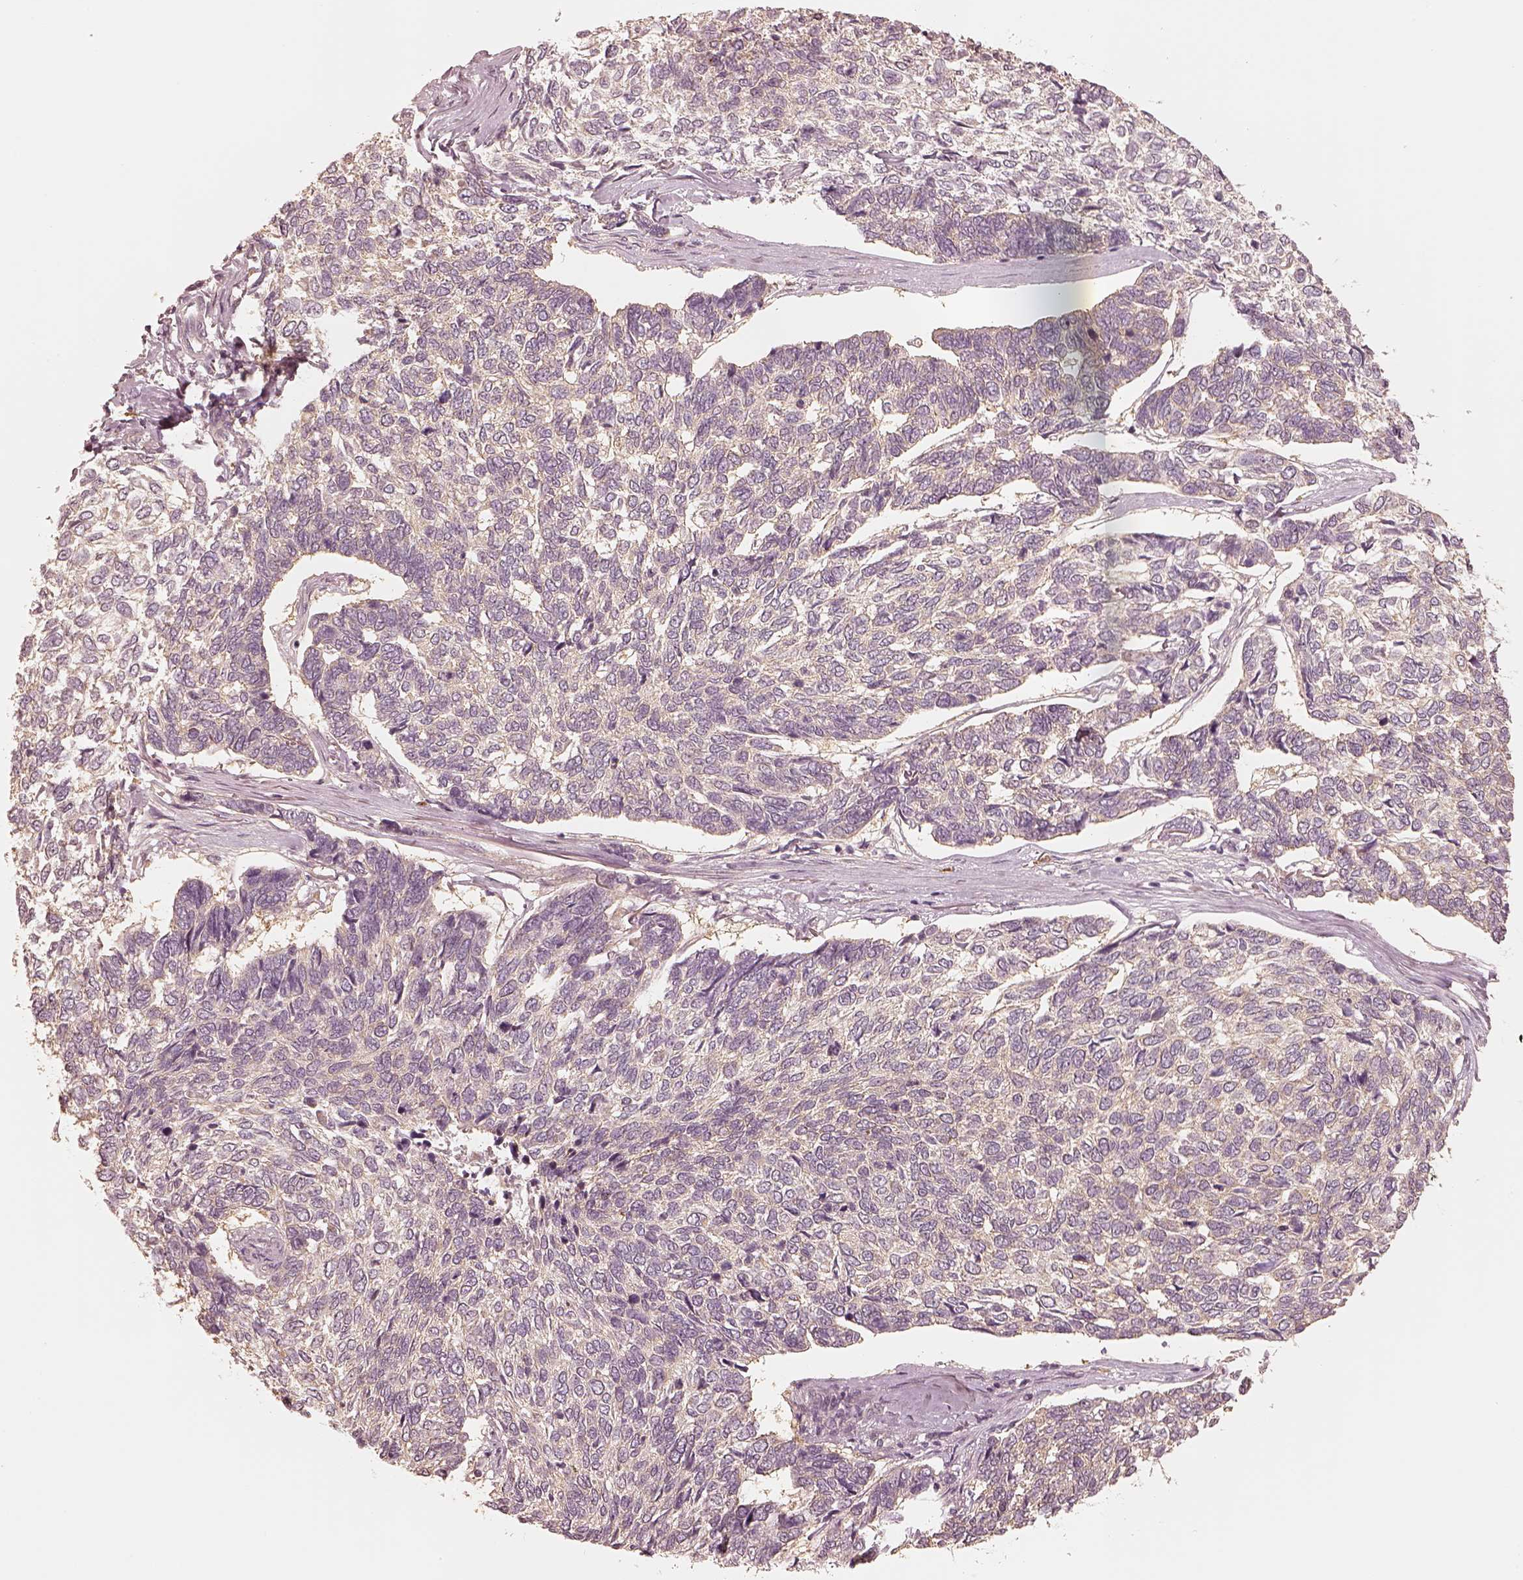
{"staining": {"intensity": "negative", "quantity": "none", "location": "none"}, "tissue": "skin cancer", "cell_type": "Tumor cells", "image_type": "cancer", "snomed": [{"axis": "morphology", "description": "Basal cell carcinoma"}, {"axis": "topography", "description": "Skin"}], "caption": "This is an immunohistochemistry (IHC) histopathology image of human skin basal cell carcinoma. There is no staining in tumor cells.", "gene": "GORASP2", "patient": {"sex": "female", "age": 65}}